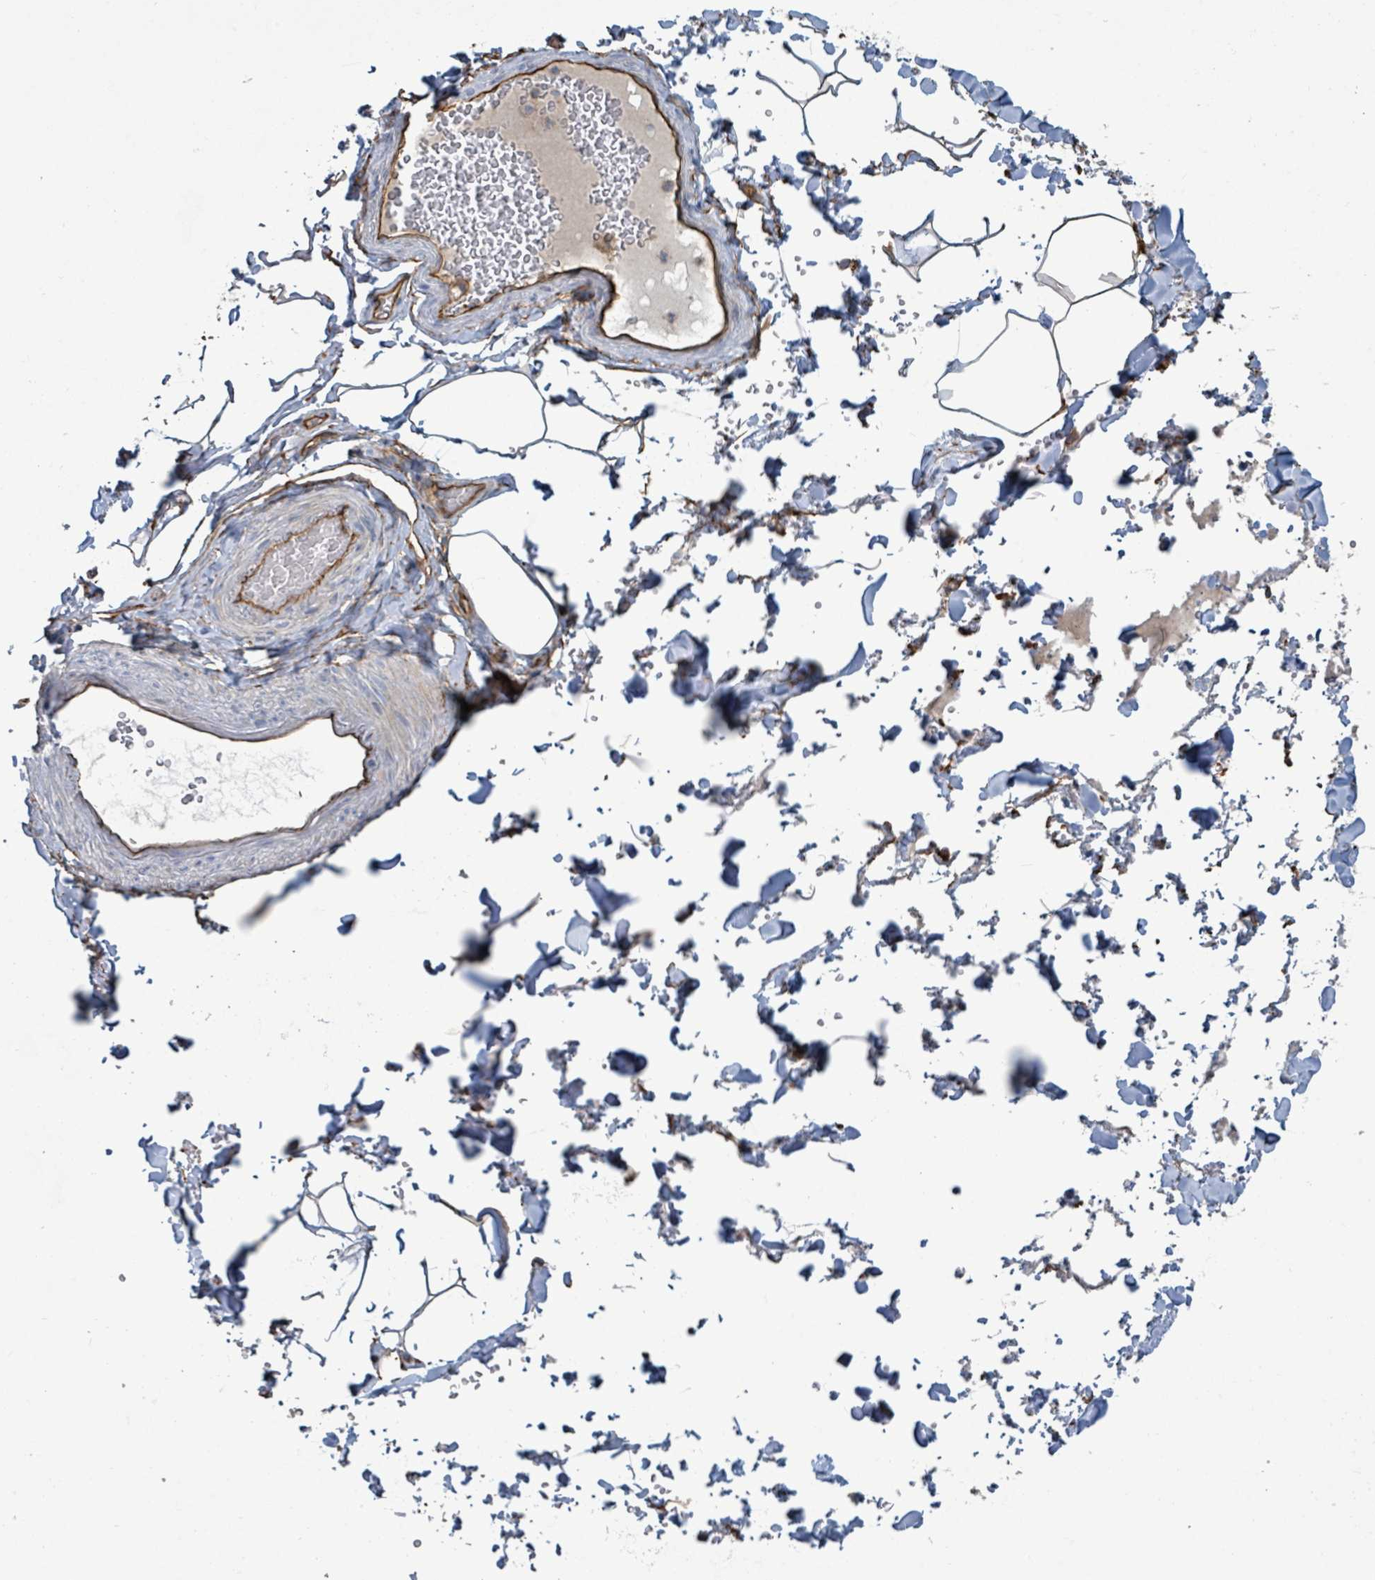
{"staining": {"intensity": "moderate", "quantity": "<25%", "location": "cytoplasmic/membranous"}, "tissue": "adipose tissue", "cell_type": "Adipocytes", "image_type": "normal", "snomed": [{"axis": "morphology", "description": "Normal tissue, NOS"}, {"axis": "topography", "description": "Rectum"}, {"axis": "topography", "description": "Peripheral nerve tissue"}], "caption": "A low amount of moderate cytoplasmic/membranous expression is seen in about <25% of adipocytes in benign adipose tissue.", "gene": "LDOC1", "patient": {"sex": "female", "age": 69}}